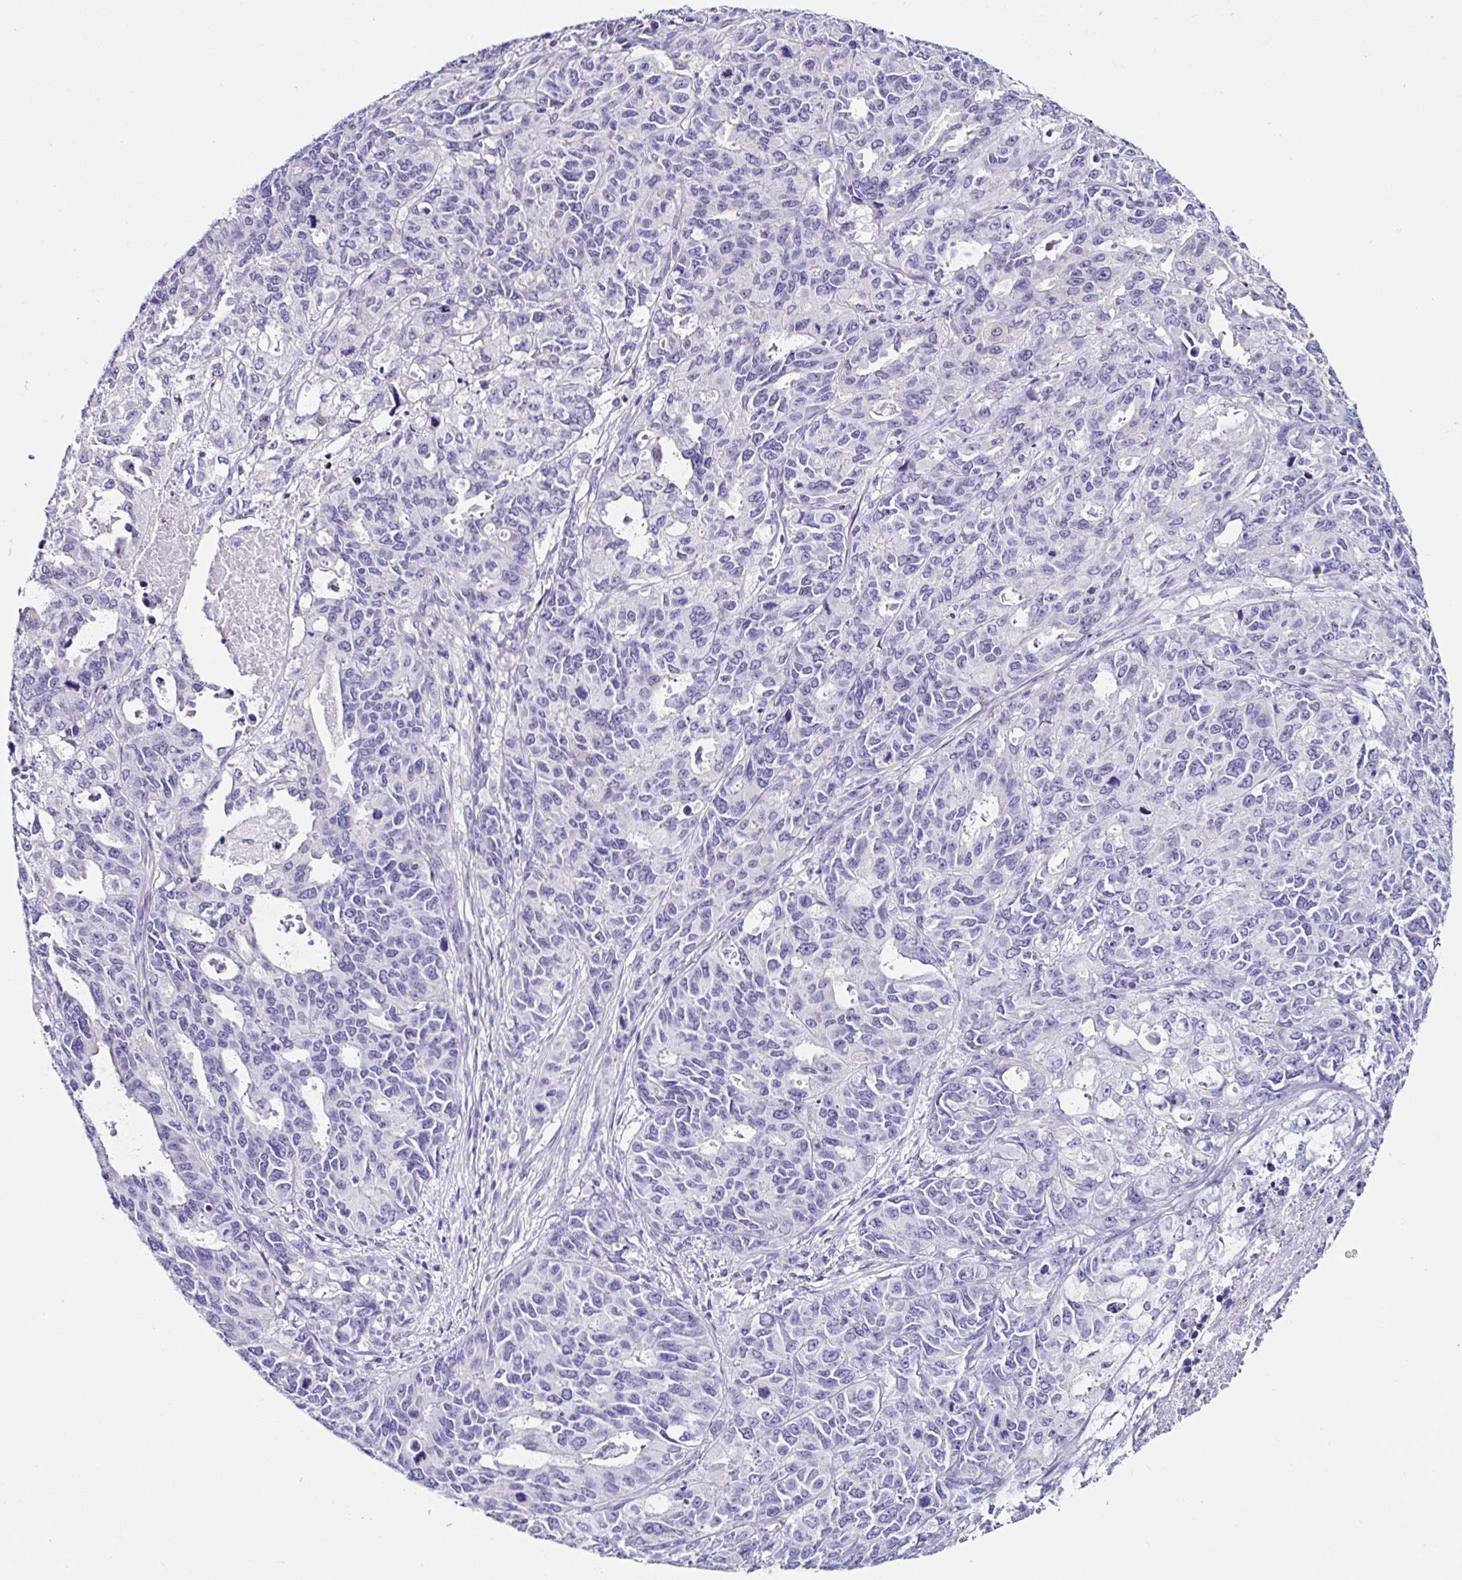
{"staining": {"intensity": "negative", "quantity": "none", "location": "none"}, "tissue": "endometrial cancer", "cell_type": "Tumor cells", "image_type": "cancer", "snomed": [{"axis": "morphology", "description": "Adenocarcinoma, NOS"}, {"axis": "topography", "description": "Uterus"}], "caption": "The IHC histopathology image has no significant expression in tumor cells of endometrial cancer tissue.", "gene": "TMPRSS11E", "patient": {"sex": "female", "age": 79}}